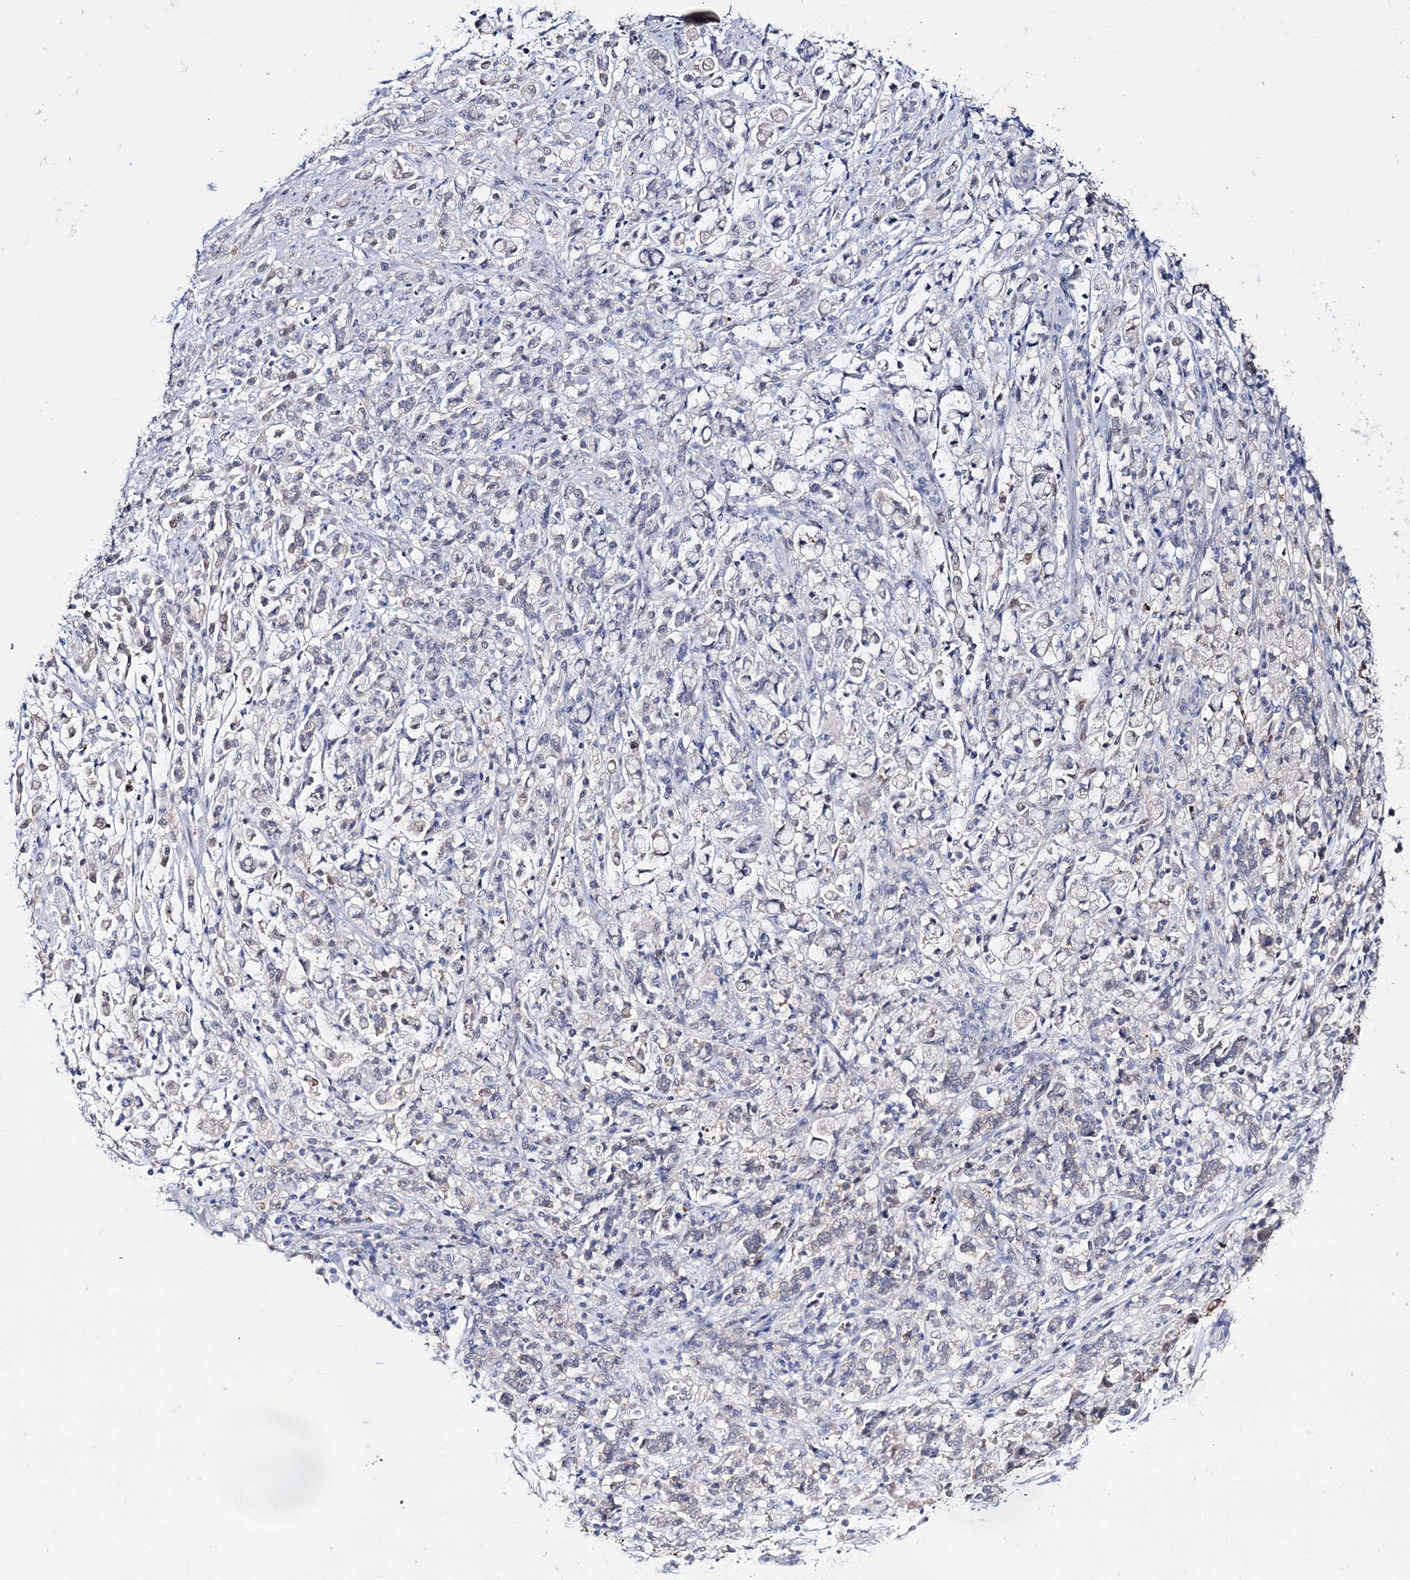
{"staining": {"intensity": "weak", "quantity": "<25%", "location": "cytoplasmic/membranous"}, "tissue": "stomach cancer", "cell_type": "Tumor cells", "image_type": "cancer", "snomed": [{"axis": "morphology", "description": "Adenocarcinoma, NOS"}, {"axis": "topography", "description": "Stomach"}], "caption": "Stomach cancer (adenocarcinoma) stained for a protein using IHC reveals no expression tumor cells.", "gene": "LYZL4", "patient": {"sex": "female", "age": 60}}